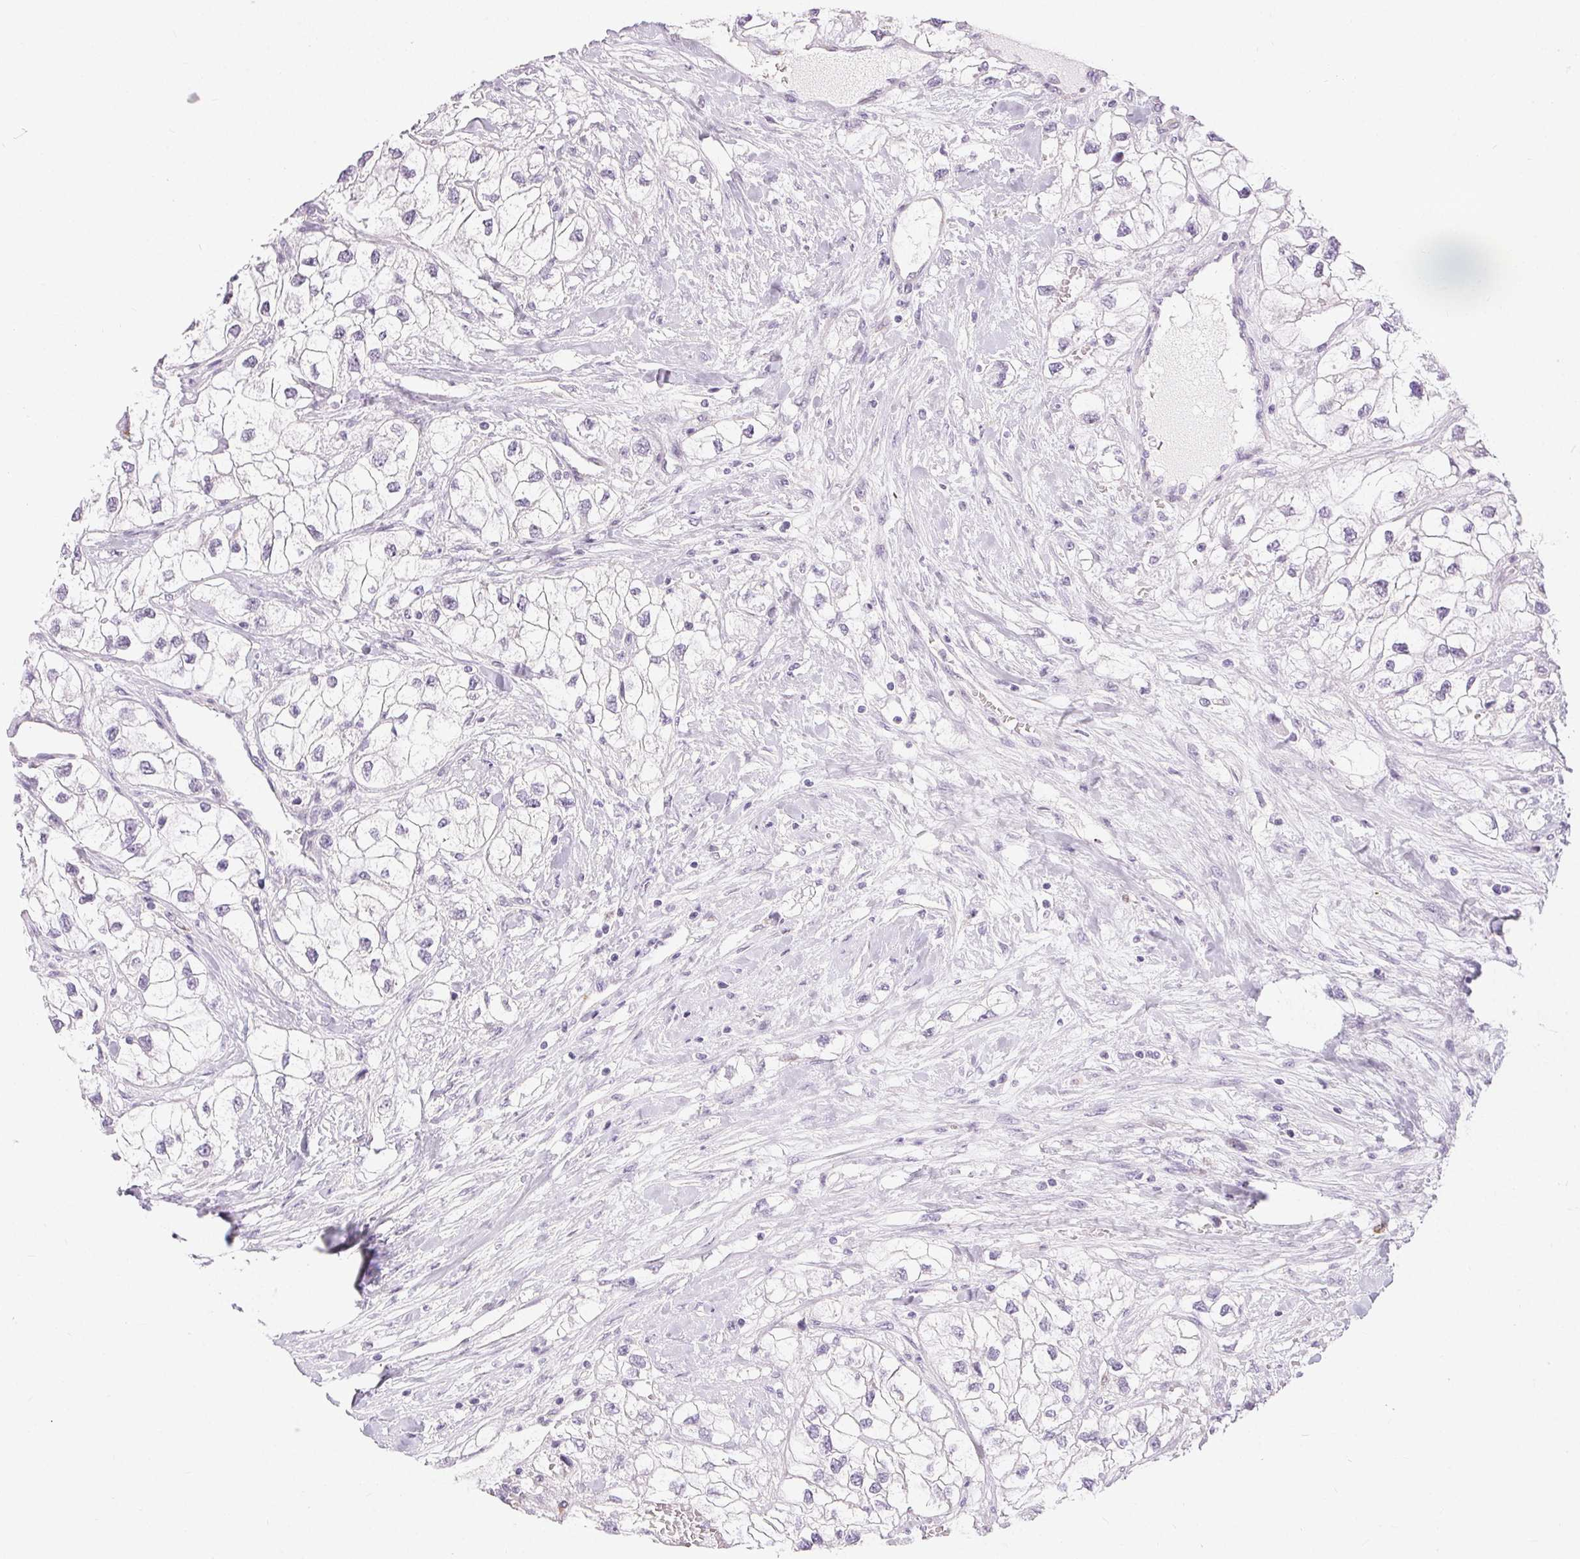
{"staining": {"intensity": "negative", "quantity": "none", "location": "none"}, "tissue": "renal cancer", "cell_type": "Tumor cells", "image_type": "cancer", "snomed": [{"axis": "morphology", "description": "Adenocarcinoma, NOS"}, {"axis": "topography", "description": "Kidney"}], "caption": "There is no significant expression in tumor cells of renal adenocarcinoma.", "gene": "RPGRIP1", "patient": {"sex": "male", "age": 59}}